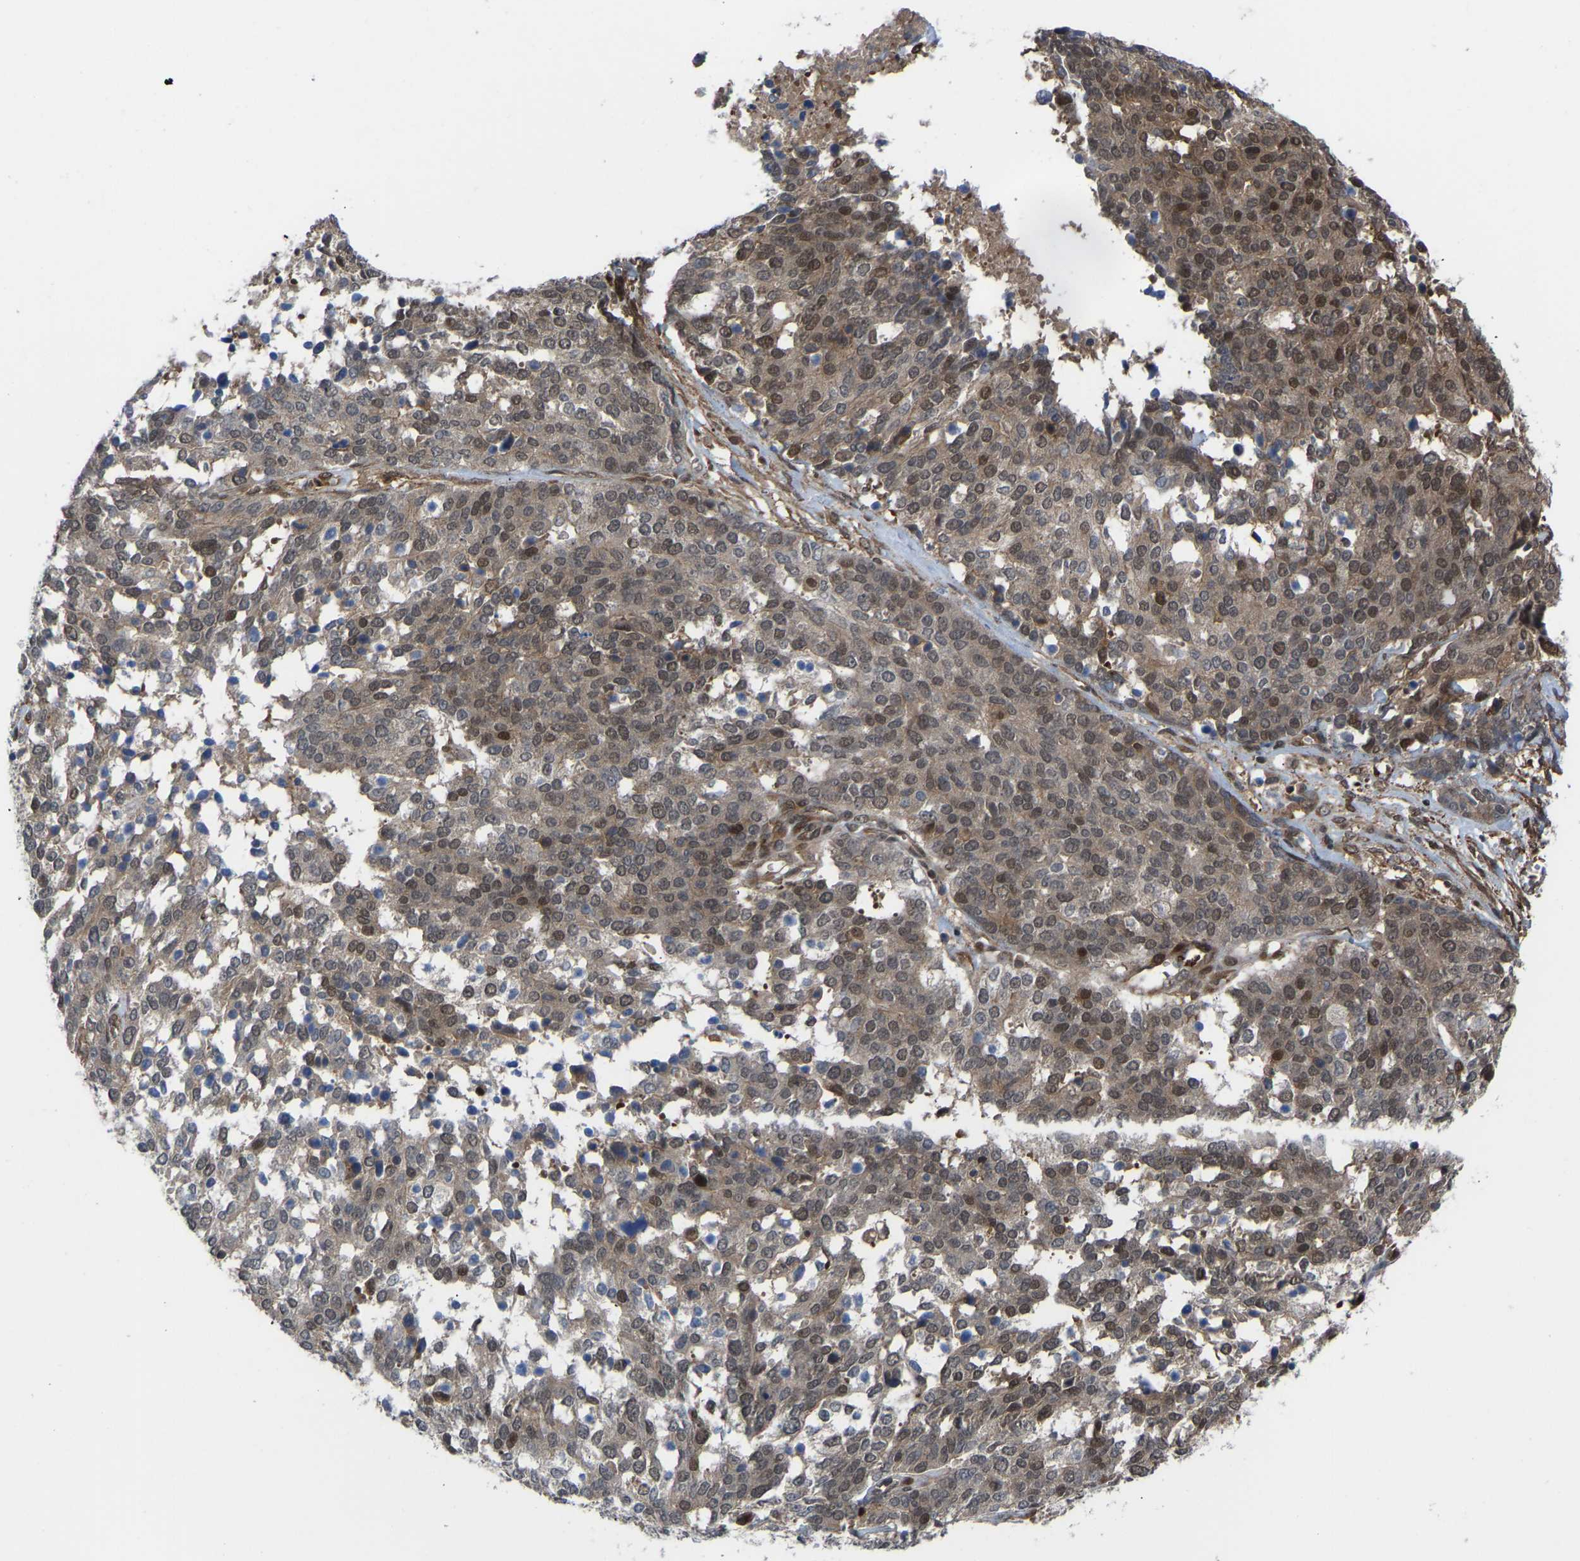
{"staining": {"intensity": "moderate", "quantity": ">75%", "location": "cytoplasmic/membranous,nuclear"}, "tissue": "ovarian cancer", "cell_type": "Tumor cells", "image_type": "cancer", "snomed": [{"axis": "morphology", "description": "Cystadenocarcinoma, serous, NOS"}, {"axis": "topography", "description": "Ovary"}], "caption": "High-power microscopy captured an IHC photomicrograph of ovarian cancer, revealing moderate cytoplasmic/membranous and nuclear staining in approximately >75% of tumor cells.", "gene": "CYP7B1", "patient": {"sex": "female", "age": 44}}